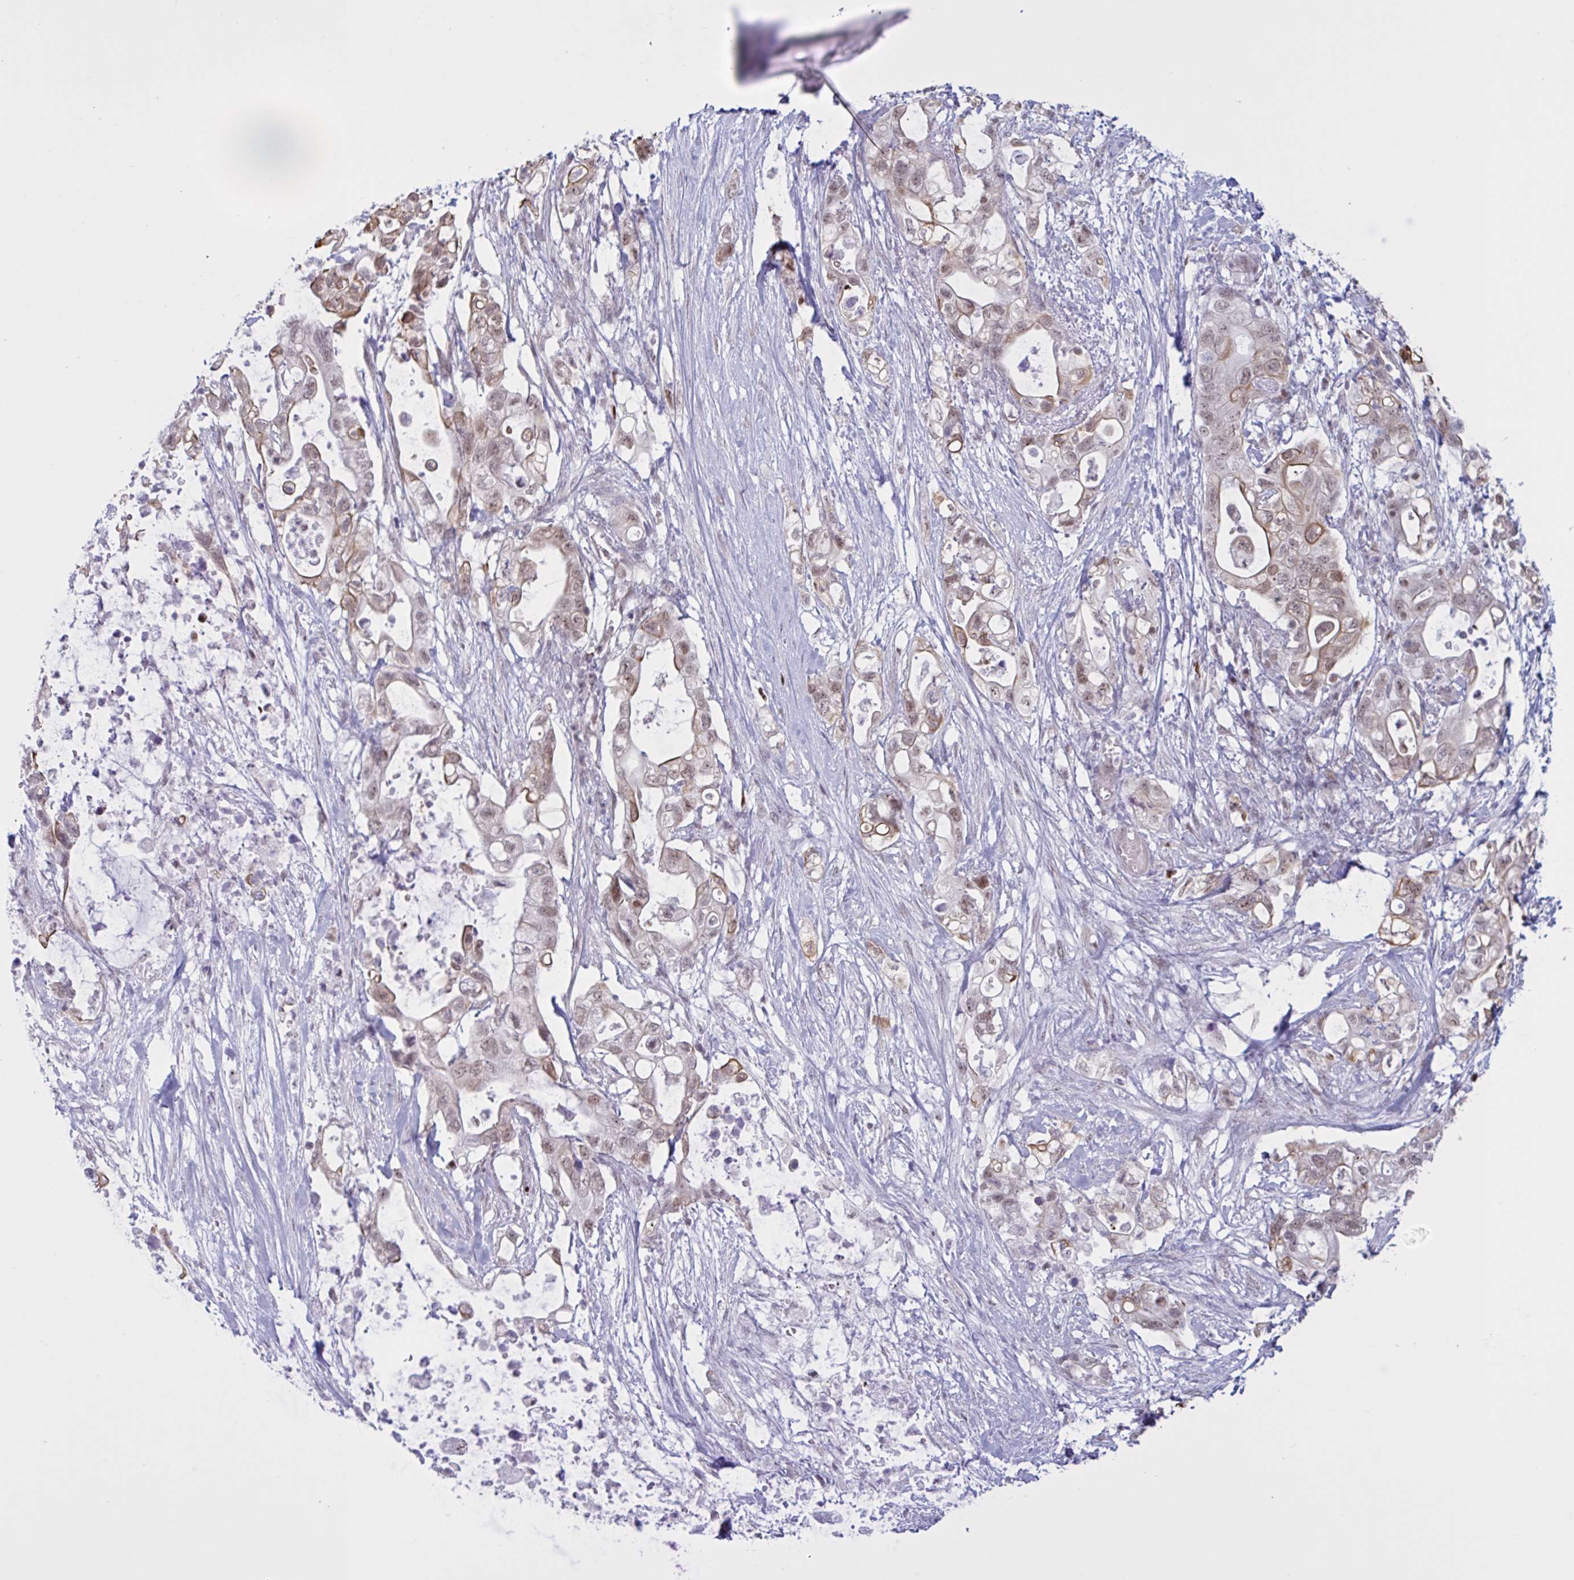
{"staining": {"intensity": "weak", "quantity": "25%-75%", "location": "cytoplasmic/membranous,nuclear"}, "tissue": "pancreatic cancer", "cell_type": "Tumor cells", "image_type": "cancer", "snomed": [{"axis": "morphology", "description": "Adenocarcinoma, NOS"}, {"axis": "topography", "description": "Pancreas"}], "caption": "Immunohistochemistry histopathology image of neoplastic tissue: pancreatic cancer (adenocarcinoma) stained using IHC shows low levels of weak protein expression localized specifically in the cytoplasmic/membranous and nuclear of tumor cells, appearing as a cytoplasmic/membranous and nuclear brown color.", "gene": "PRMT6", "patient": {"sex": "female", "age": 72}}